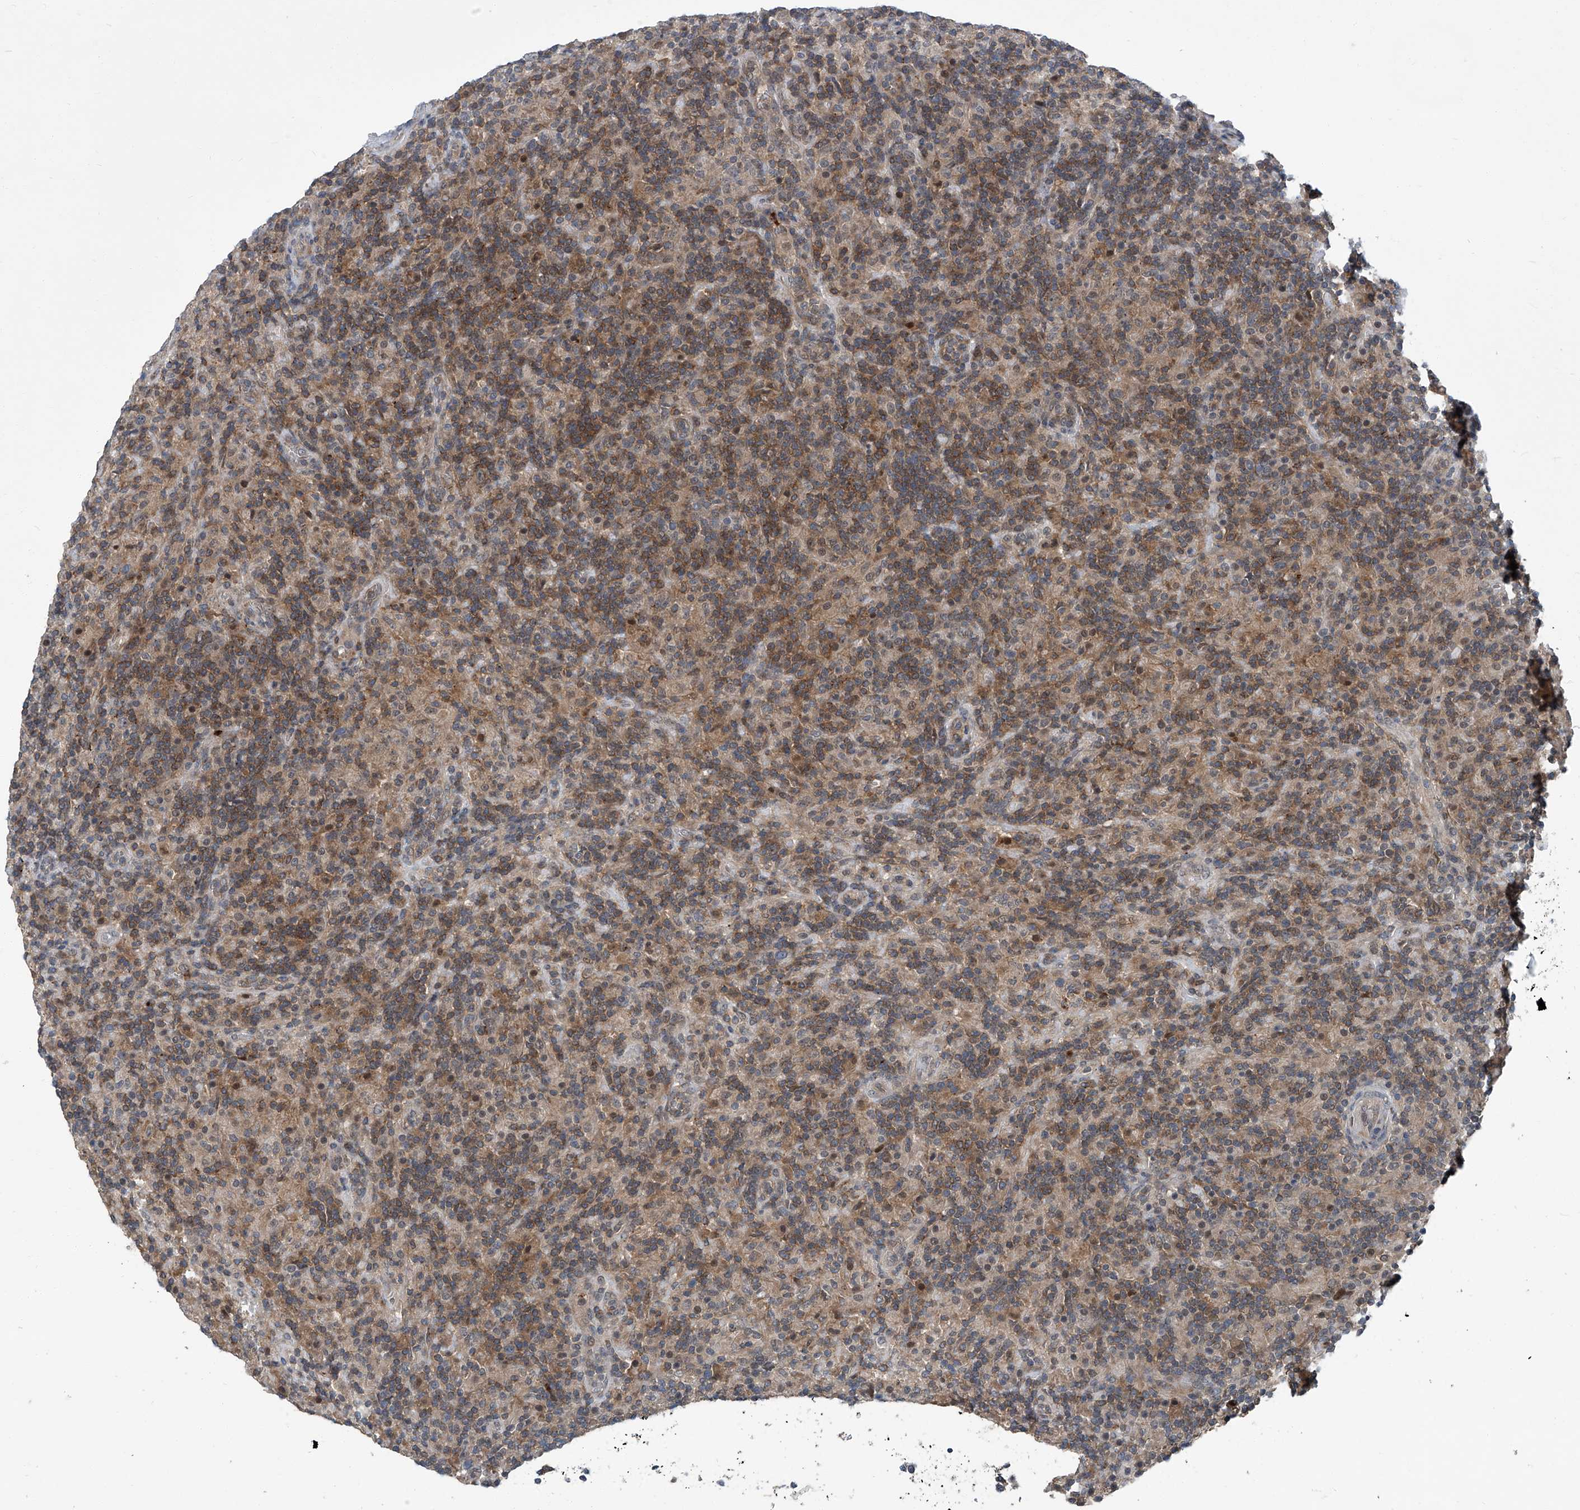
{"staining": {"intensity": "negative", "quantity": "none", "location": "none"}, "tissue": "lymphoma", "cell_type": "Tumor cells", "image_type": "cancer", "snomed": [{"axis": "morphology", "description": "Hodgkin's disease, NOS"}, {"axis": "topography", "description": "Lymph node"}], "caption": "High power microscopy histopathology image of an immunohistochemistry (IHC) image of Hodgkin's disease, revealing no significant staining in tumor cells.", "gene": "AKNAD1", "patient": {"sex": "male", "age": 70}}